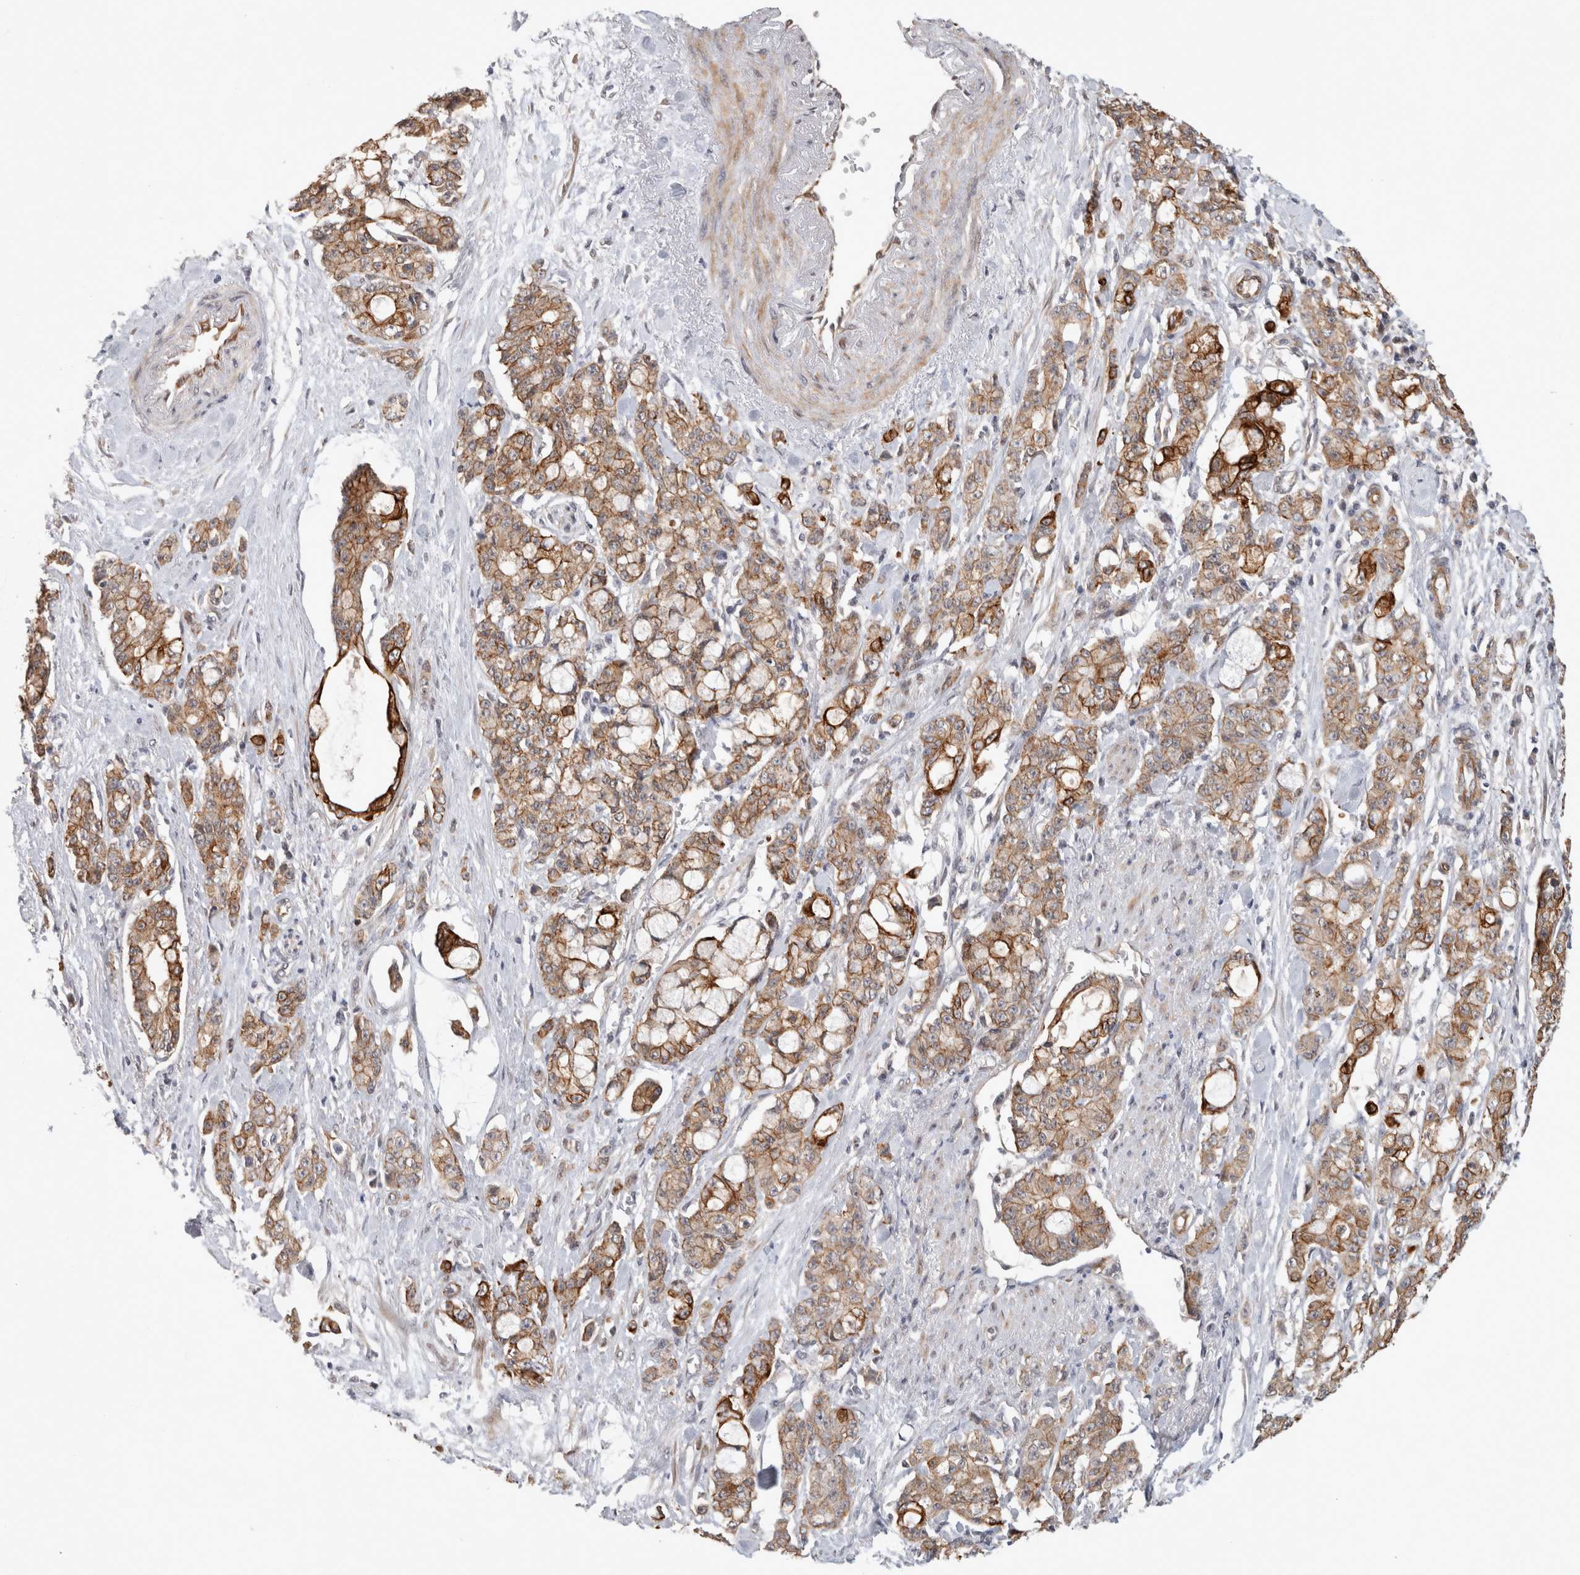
{"staining": {"intensity": "moderate", "quantity": ">75%", "location": "cytoplasmic/membranous"}, "tissue": "pancreatic cancer", "cell_type": "Tumor cells", "image_type": "cancer", "snomed": [{"axis": "morphology", "description": "Adenocarcinoma, NOS"}, {"axis": "topography", "description": "Pancreas"}], "caption": "Pancreatic adenocarcinoma tissue reveals moderate cytoplasmic/membranous expression in about >75% of tumor cells Nuclei are stained in blue.", "gene": "CRISPLD1", "patient": {"sex": "female", "age": 73}}